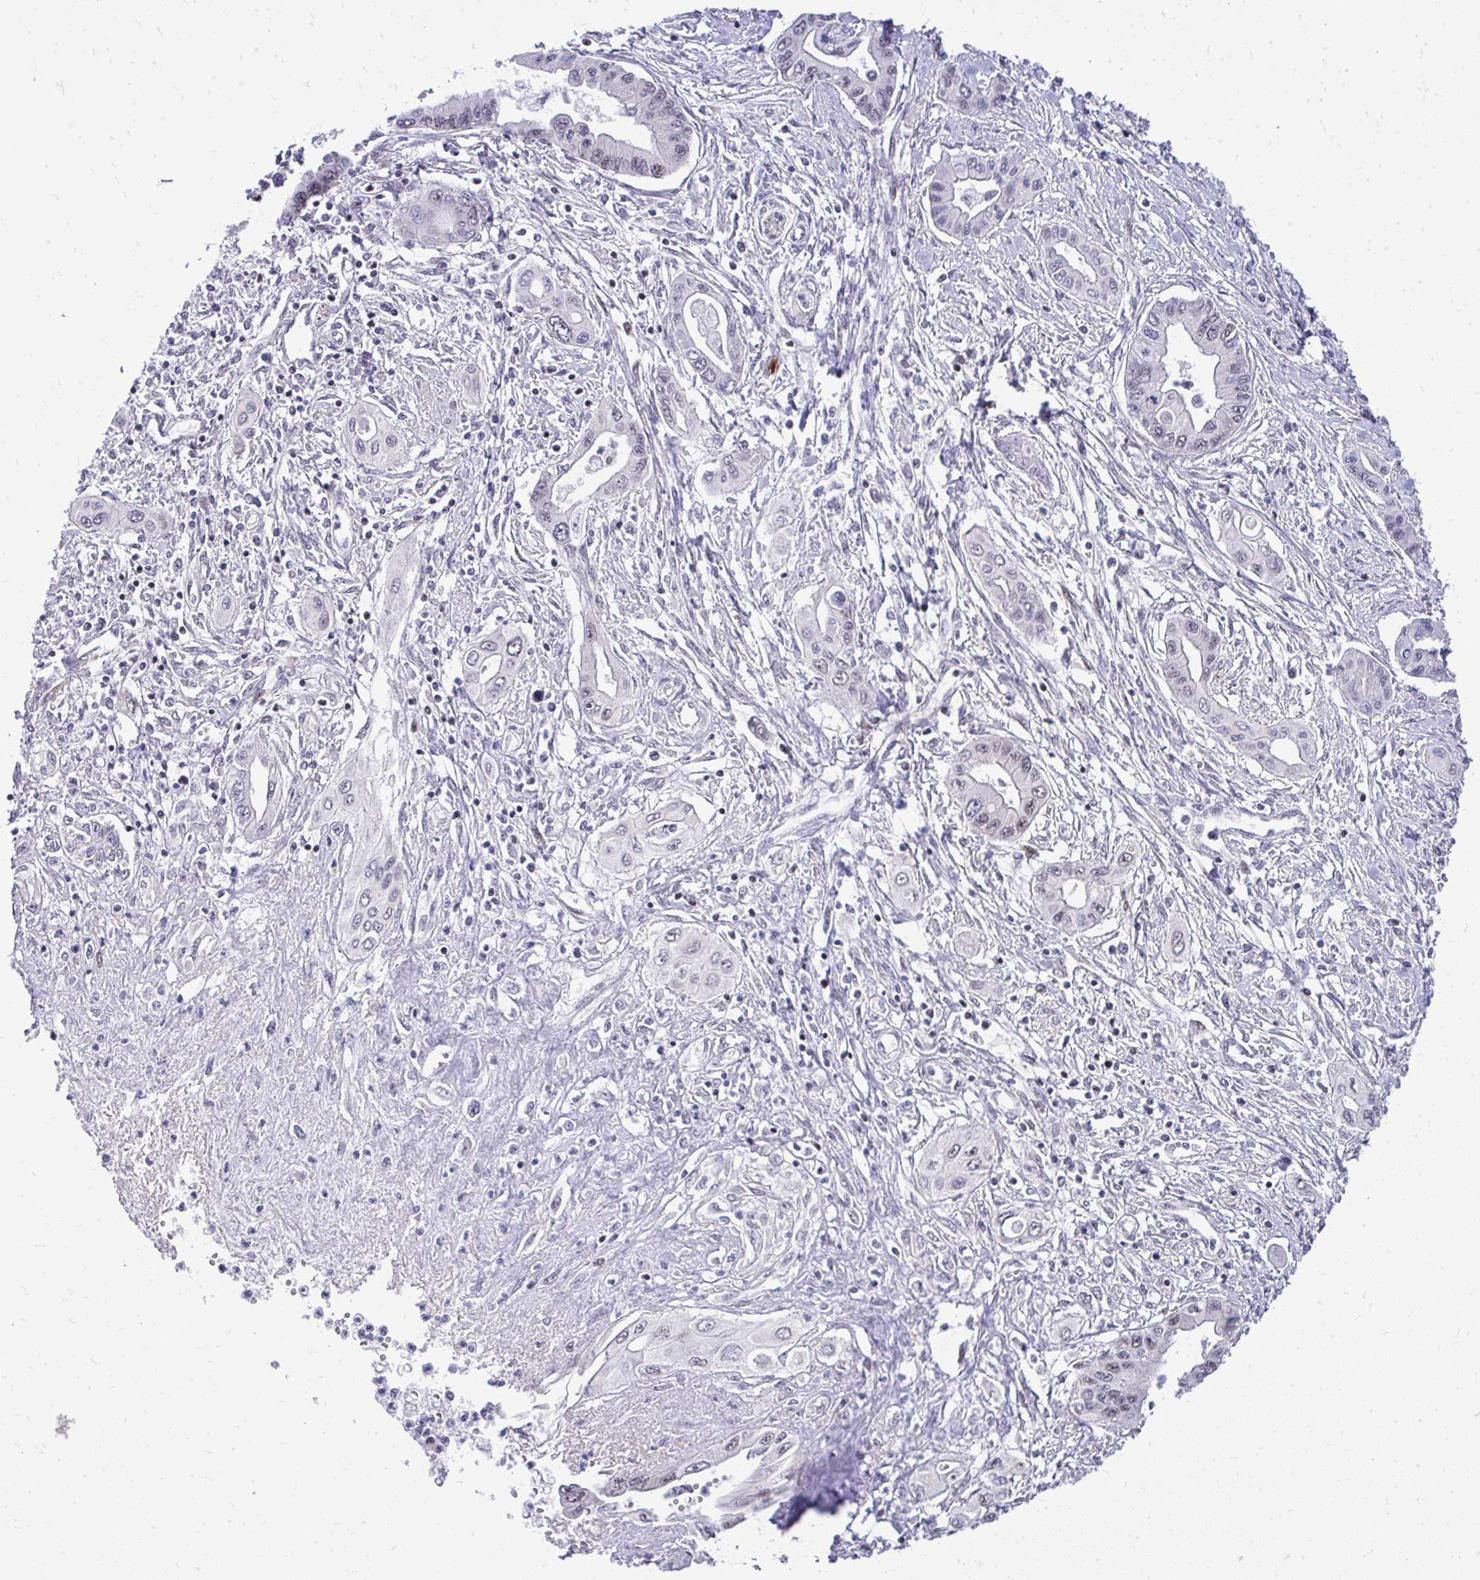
{"staining": {"intensity": "weak", "quantity": "25%-75%", "location": "nuclear"}, "tissue": "pancreatic cancer", "cell_type": "Tumor cells", "image_type": "cancer", "snomed": [{"axis": "morphology", "description": "Adenocarcinoma, NOS"}, {"axis": "topography", "description": "Pancreas"}], "caption": "Immunohistochemical staining of pancreatic cancer displays low levels of weak nuclear positivity in approximately 25%-75% of tumor cells.", "gene": "OR8D1", "patient": {"sex": "female", "age": 62}}